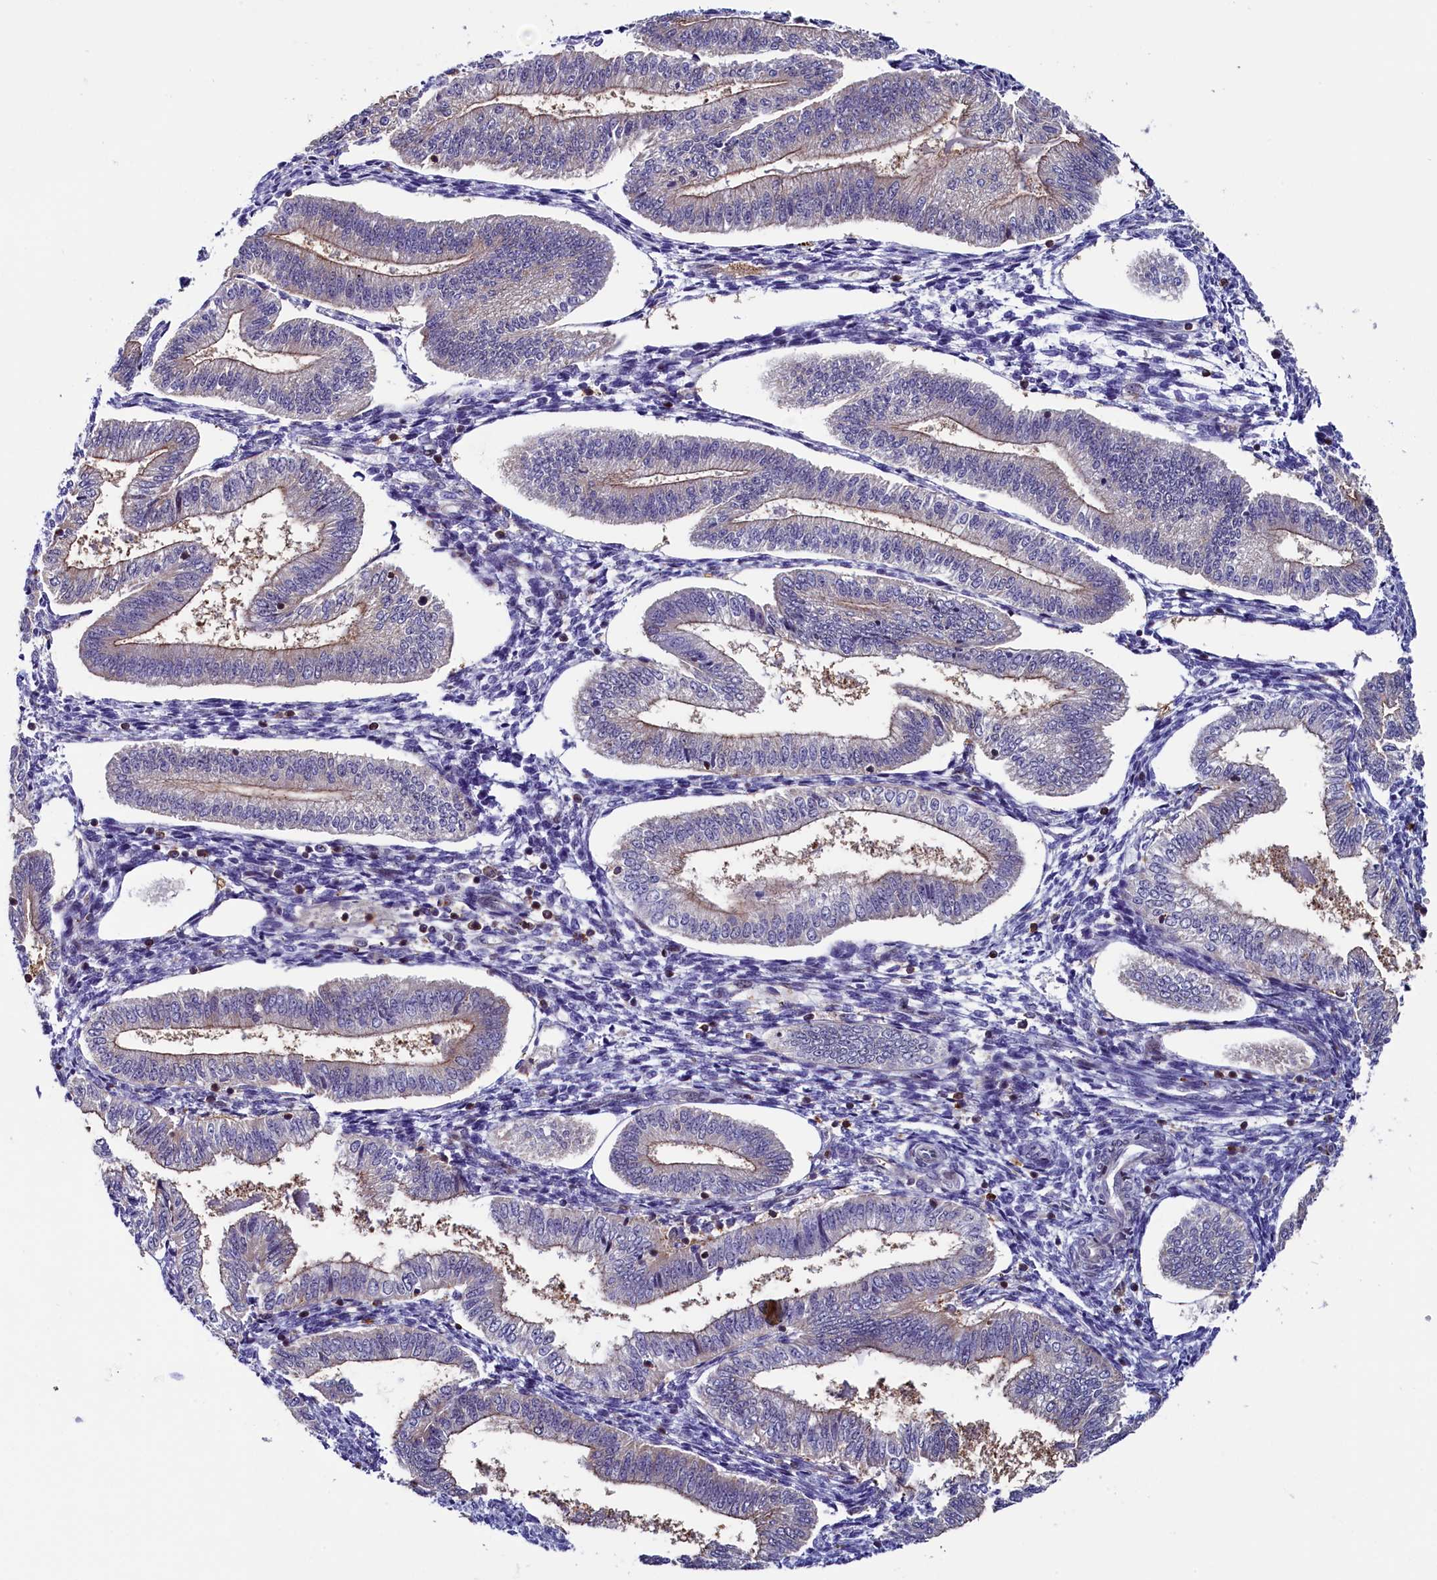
{"staining": {"intensity": "negative", "quantity": "none", "location": "none"}, "tissue": "endometrium", "cell_type": "Cells in endometrial stroma", "image_type": "normal", "snomed": [{"axis": "morphology", "description": "Normal tissue, NOS"}, {"axis": "topography", "description": "Endometrium"}], "caption": "Cells in endometrial stroma show no significant protein expression in benign endometrium. The staining was performed using DAB to visualize the protein expression in brown, while the nuclei were stained in blue with hematoxylin (Magnification: 20x).", "gene": "CIAPIN1", "patient": {"sex": "female", "age": 34}}